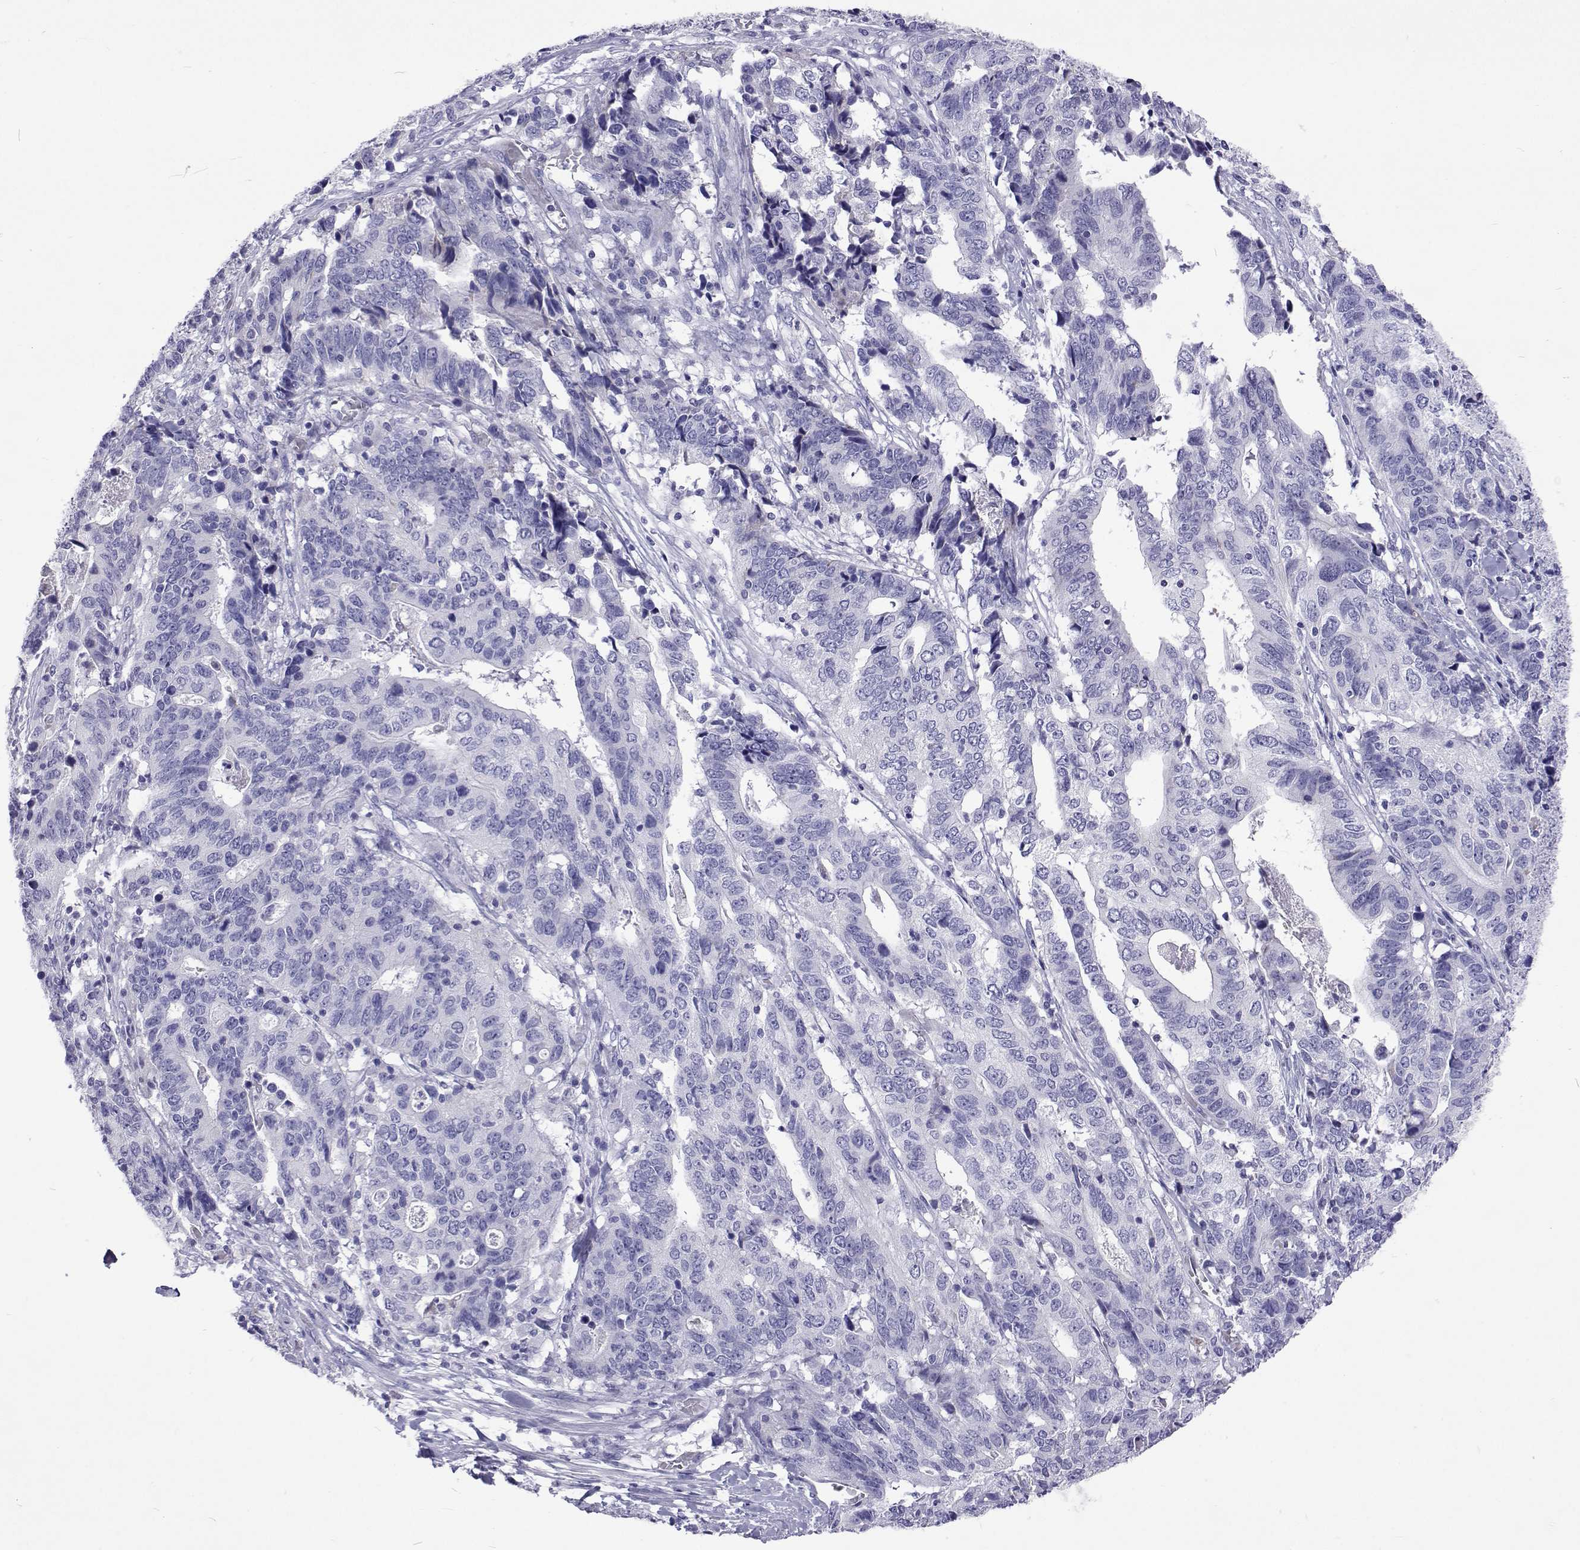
{"staining": {"intensity": "negative", "quantity": "none", "location": "none"}, "tissue": "stomach cancer", "cell_type": "Tumor cells", "image_type": "cancer", "snomed": [{"axis": "morphology", "description": "Adenocarcinoma, NOS"}, {"axis": "topography", "description": "Stomach, upper"}], "caption": "Tumor cells are negative for brown protein staining in stomach cancer. Brightfield microscopy of immunohistochemistry stained with DAB (3,3'-diaminobenzidine) (brown) and hematoxylin (blue), captured at high magnification.", "gene": "UMODL1", "patient": {"sex": "female", "age": 67}}